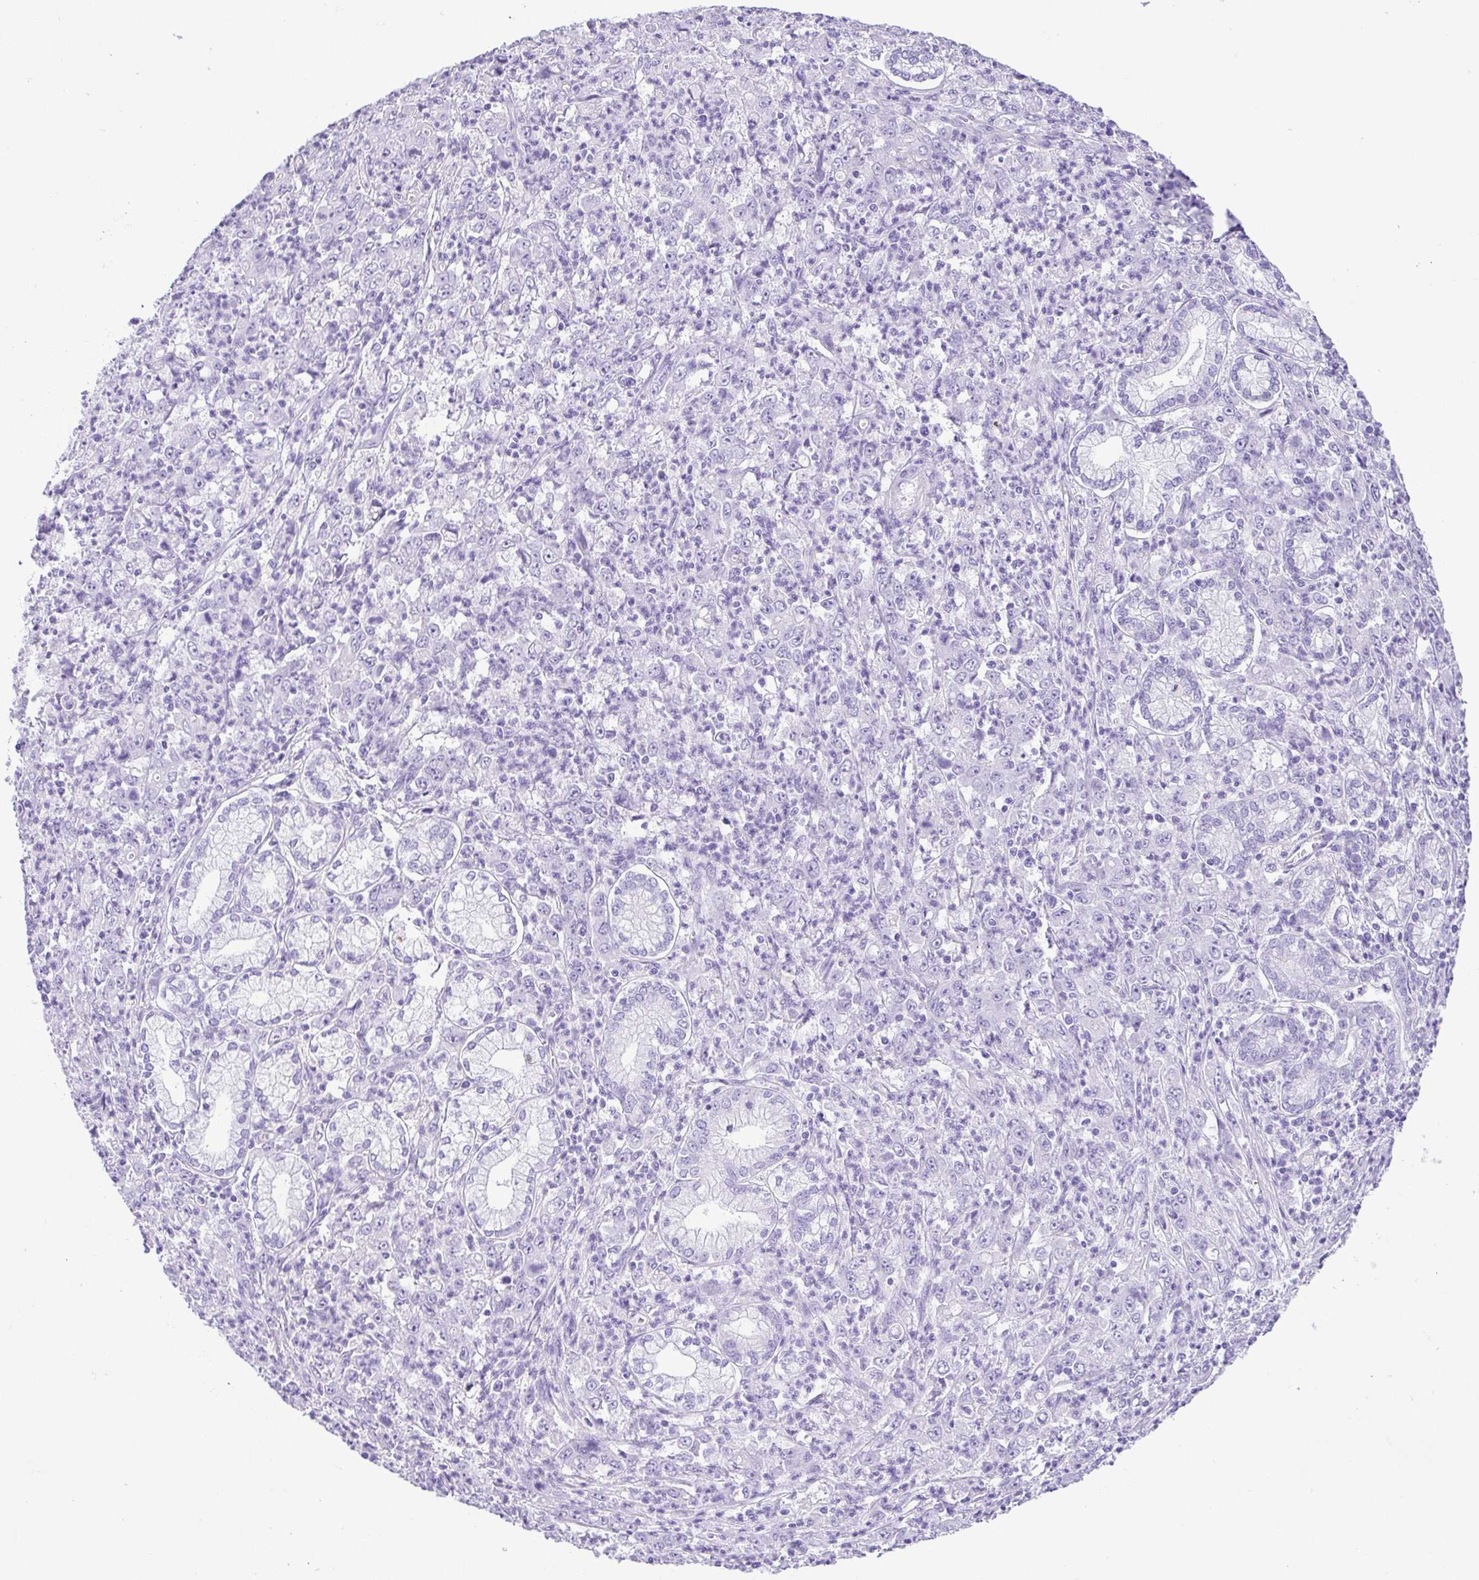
{"staining": {"intensity": "negative", "quantity": "none", "location": "none"}, "tissue": "stomach cancer", "cell_type": "Tumor cells", "image_type": "cancer", "snomed": [{"axis": "morphology", "description": "Adenocarcinoma, NOS"}, {"axis": "topography", "description": "Stomach, lower"}], "caption": "The photomicrograph exhibits no significant expression in tumor cells of stomach cancer.", "gene": "CDSN", "patient": {"sex": "female", "age": 71}}